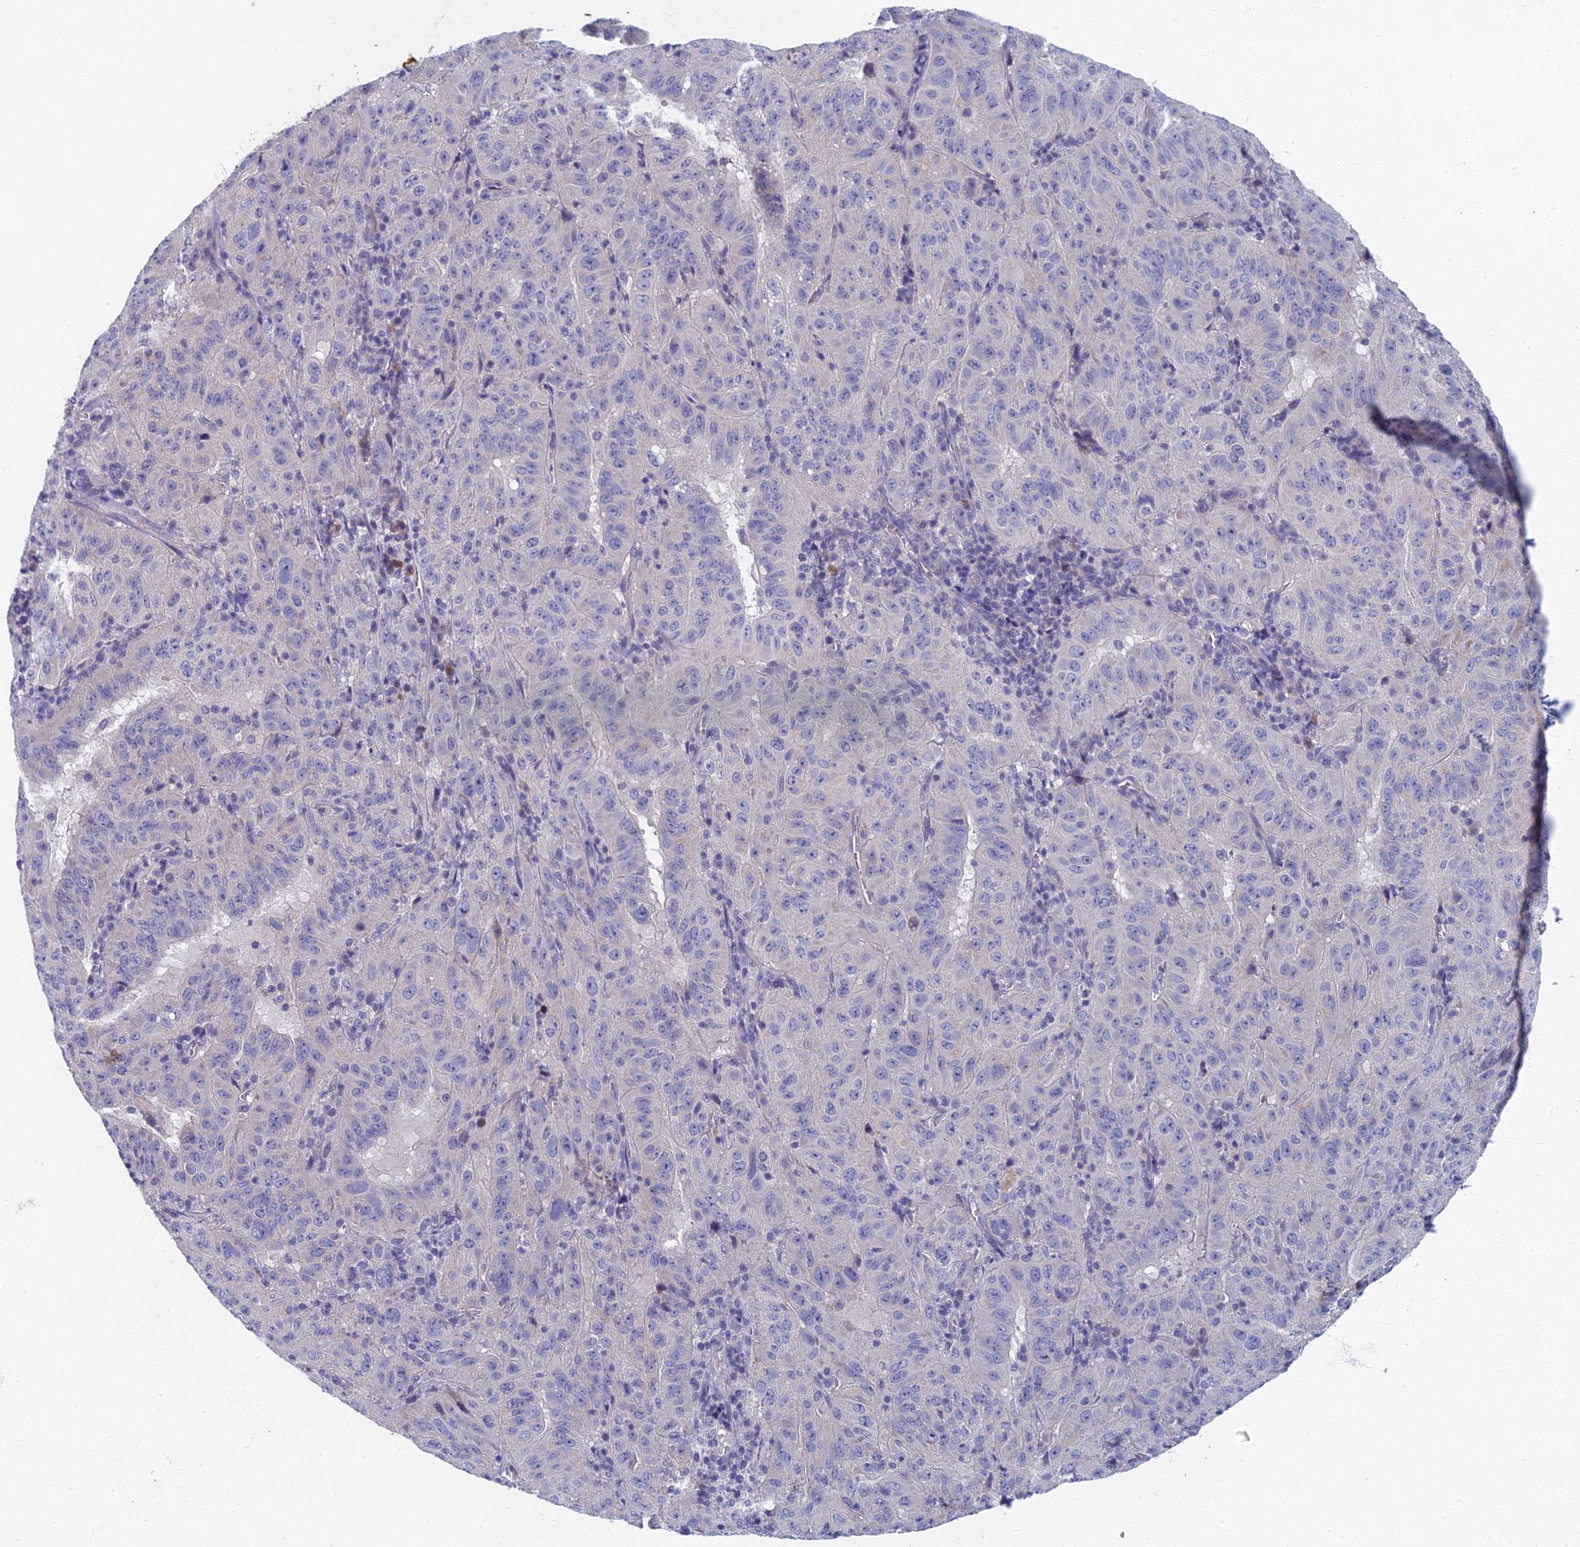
{"staining": {"intensity": "negative", "quantity": "none", "location": "none"}, "tissue": "pancreatic cancer", "cell_type": "Tumor cells", "image_type": "cancer", "snomed": [{"axis": "morphology", "description": "Adenocarcinoma, NOS"}, {"axis": "topography", "description": "Pancreas"}], "caption": "Immunohistochemistry (IHC) micrograph of neoplastic tissue: pancreatic adenocarcinoma stained with DAB (3,3'-diaminobenzidine) exhibits no significant protein expression in tumor cells. Nuclei are stained in blue.", "gene": "SPIN4", "patient": {"sex": "male", "age": 63}}